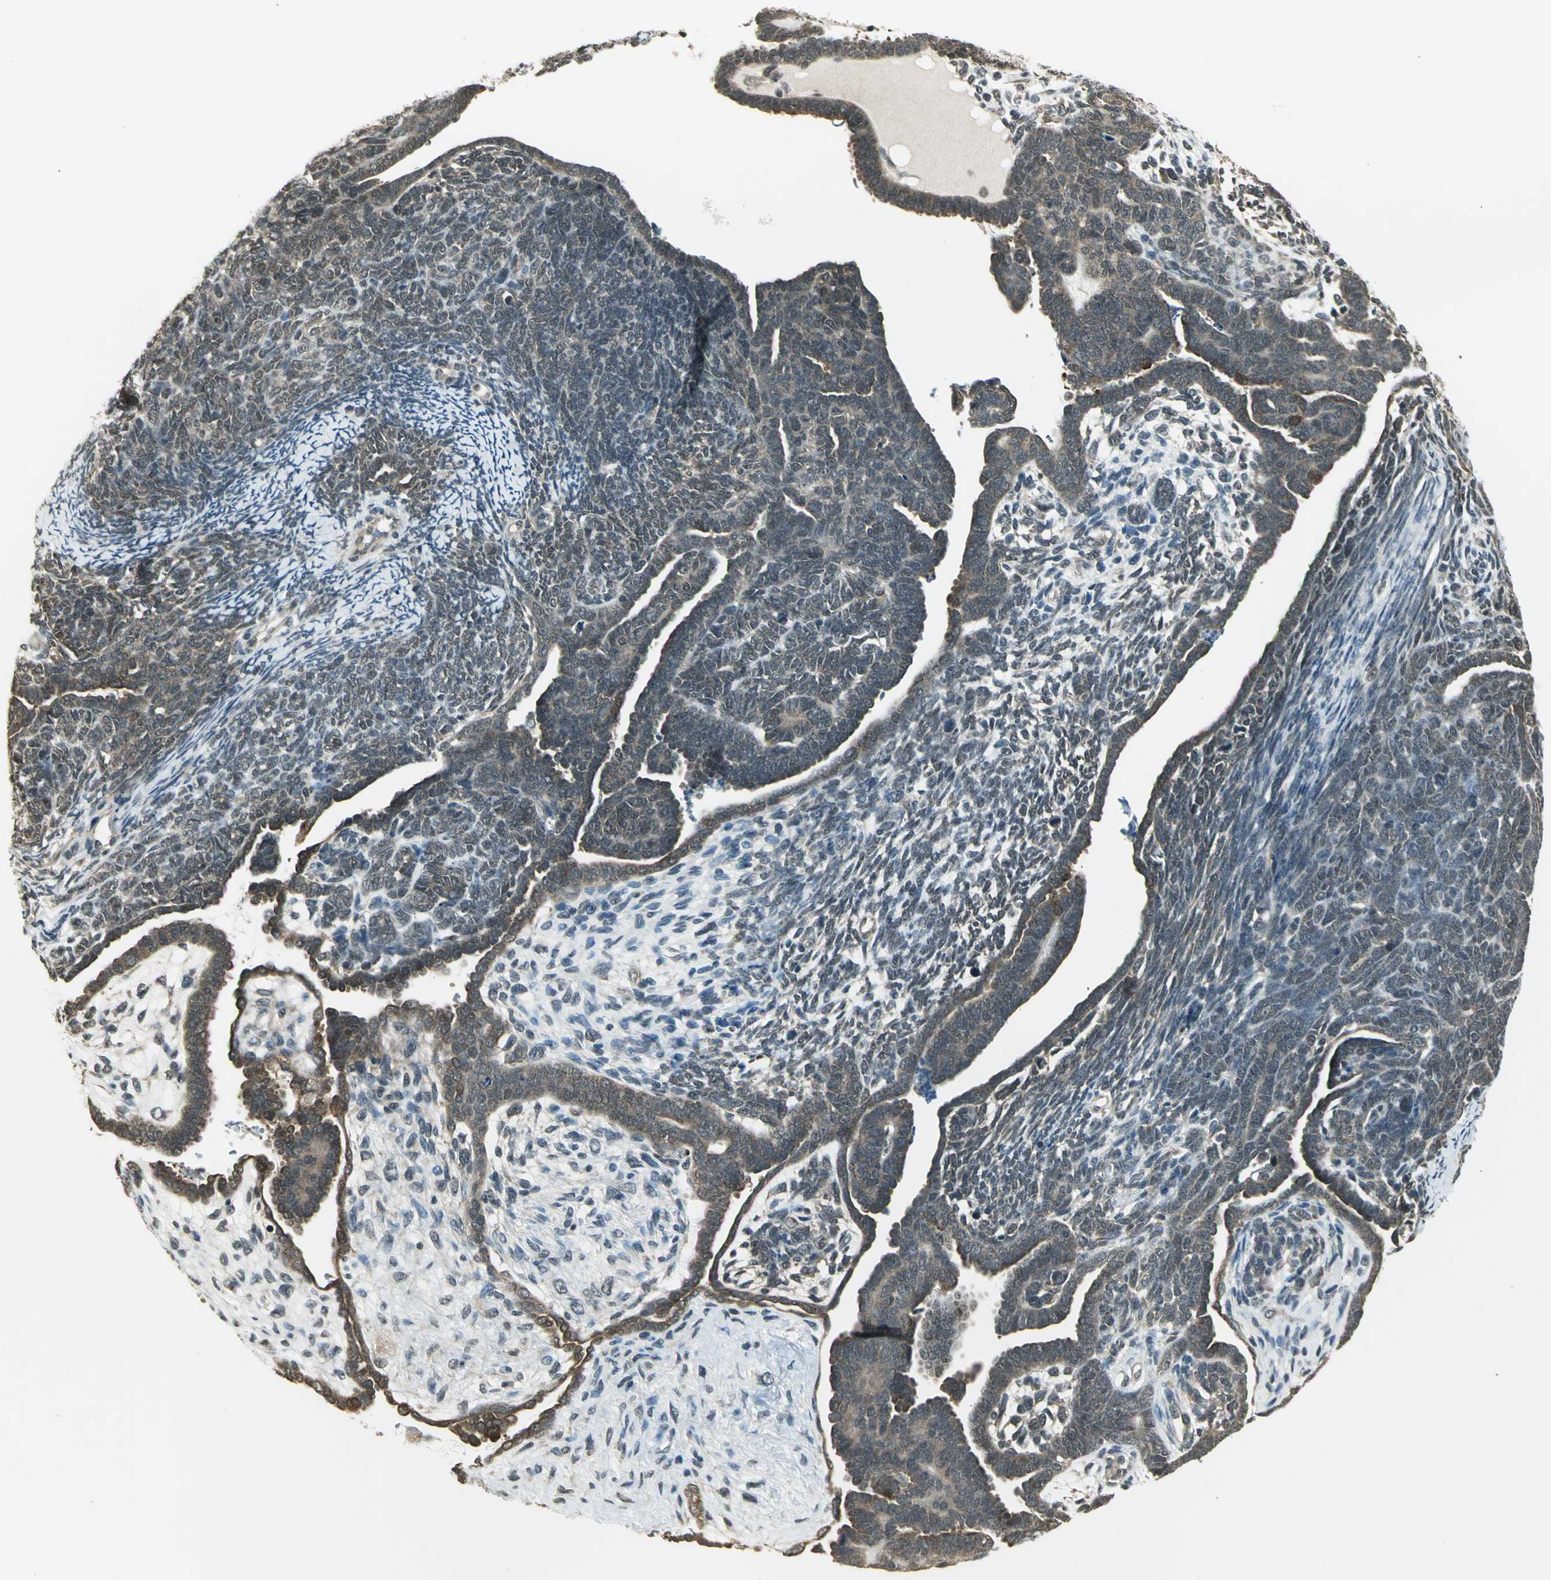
{"staining": {"intensity": "weak", "quantity": "25%-75%", "location": "cytoplasmic/membranous"}, "tissue": "endometrial cancer", "cell_type": "Tumor cells", "image_type": "cancer", "snomed": [{"axis": "morphology", "description": "Neoplasm, malignant, NOS"}, {"axis": "topography", "description": "Endometrium"}], "caption": "Protein expression analysis of human endometrial cancer reveals weak cytoplasmic/membranous staining in about 25%-75% of tumor cells. The protein is shown in brown color, while the nuclei are stained blue.", "gene": "CDC34", "patient": {"sex": "female", "age": 74}}